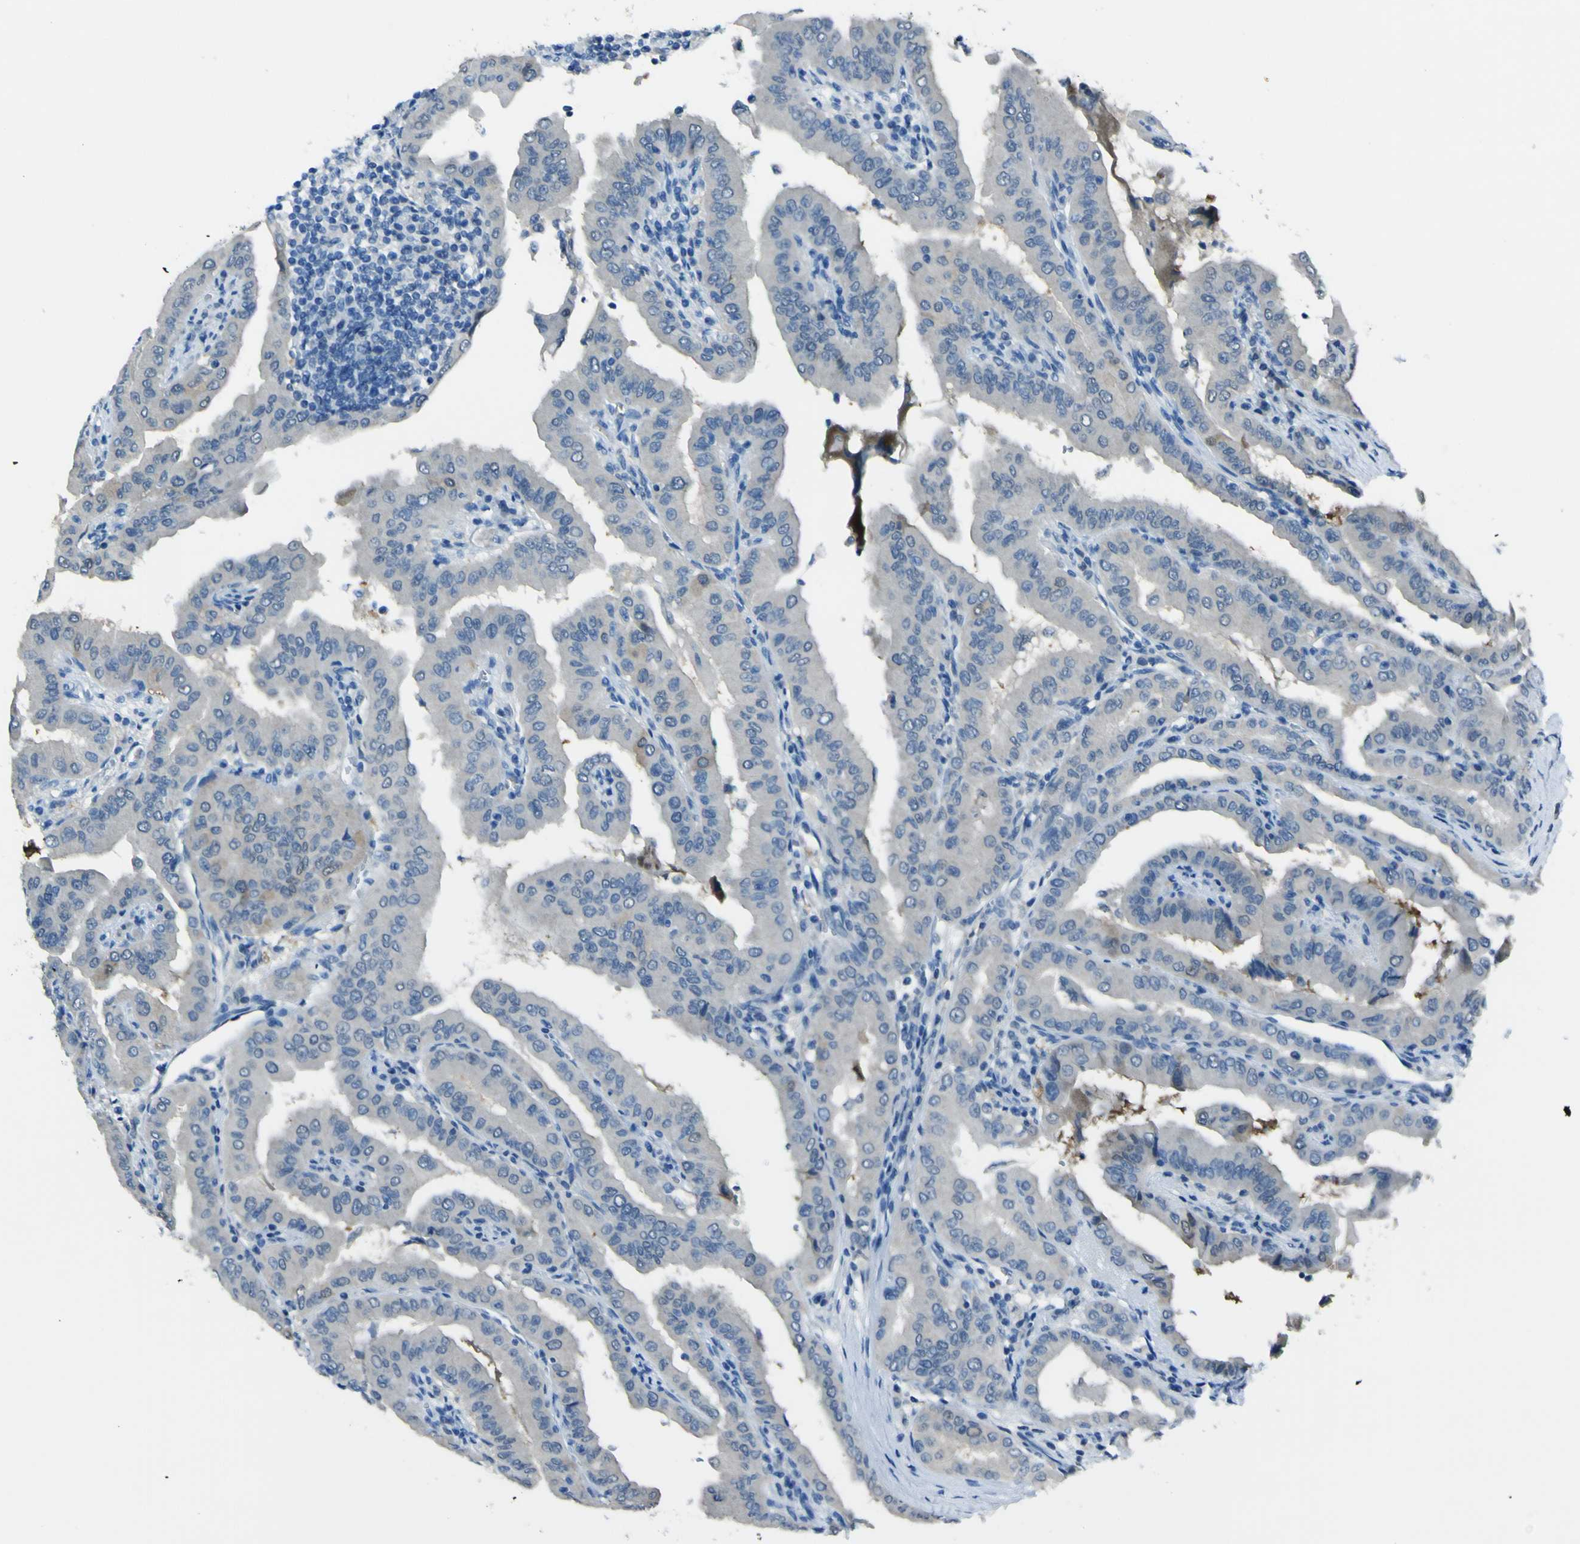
{"staining": {"intensity": "negative", "quantity": "none", "location": "none"}, "tissue": "thyroid cancer", "cell_type": "Tumor cells", "image_type": "cancer", "snomed": [{"axis": "morphology", "description": "Papillary adenocarcinoma, NOS"}, {"axis": "topography", "description": "Thyroid gland"}], "caption": "DAB (3,3'-diaminobenzidine) immunohistochemical staining of human papillary adenocarcinoma (thyroid) exhibits no significant staining in tumor cells.", "gene": "PHKG1", "patient": {"sex": "male", "age": 33}}